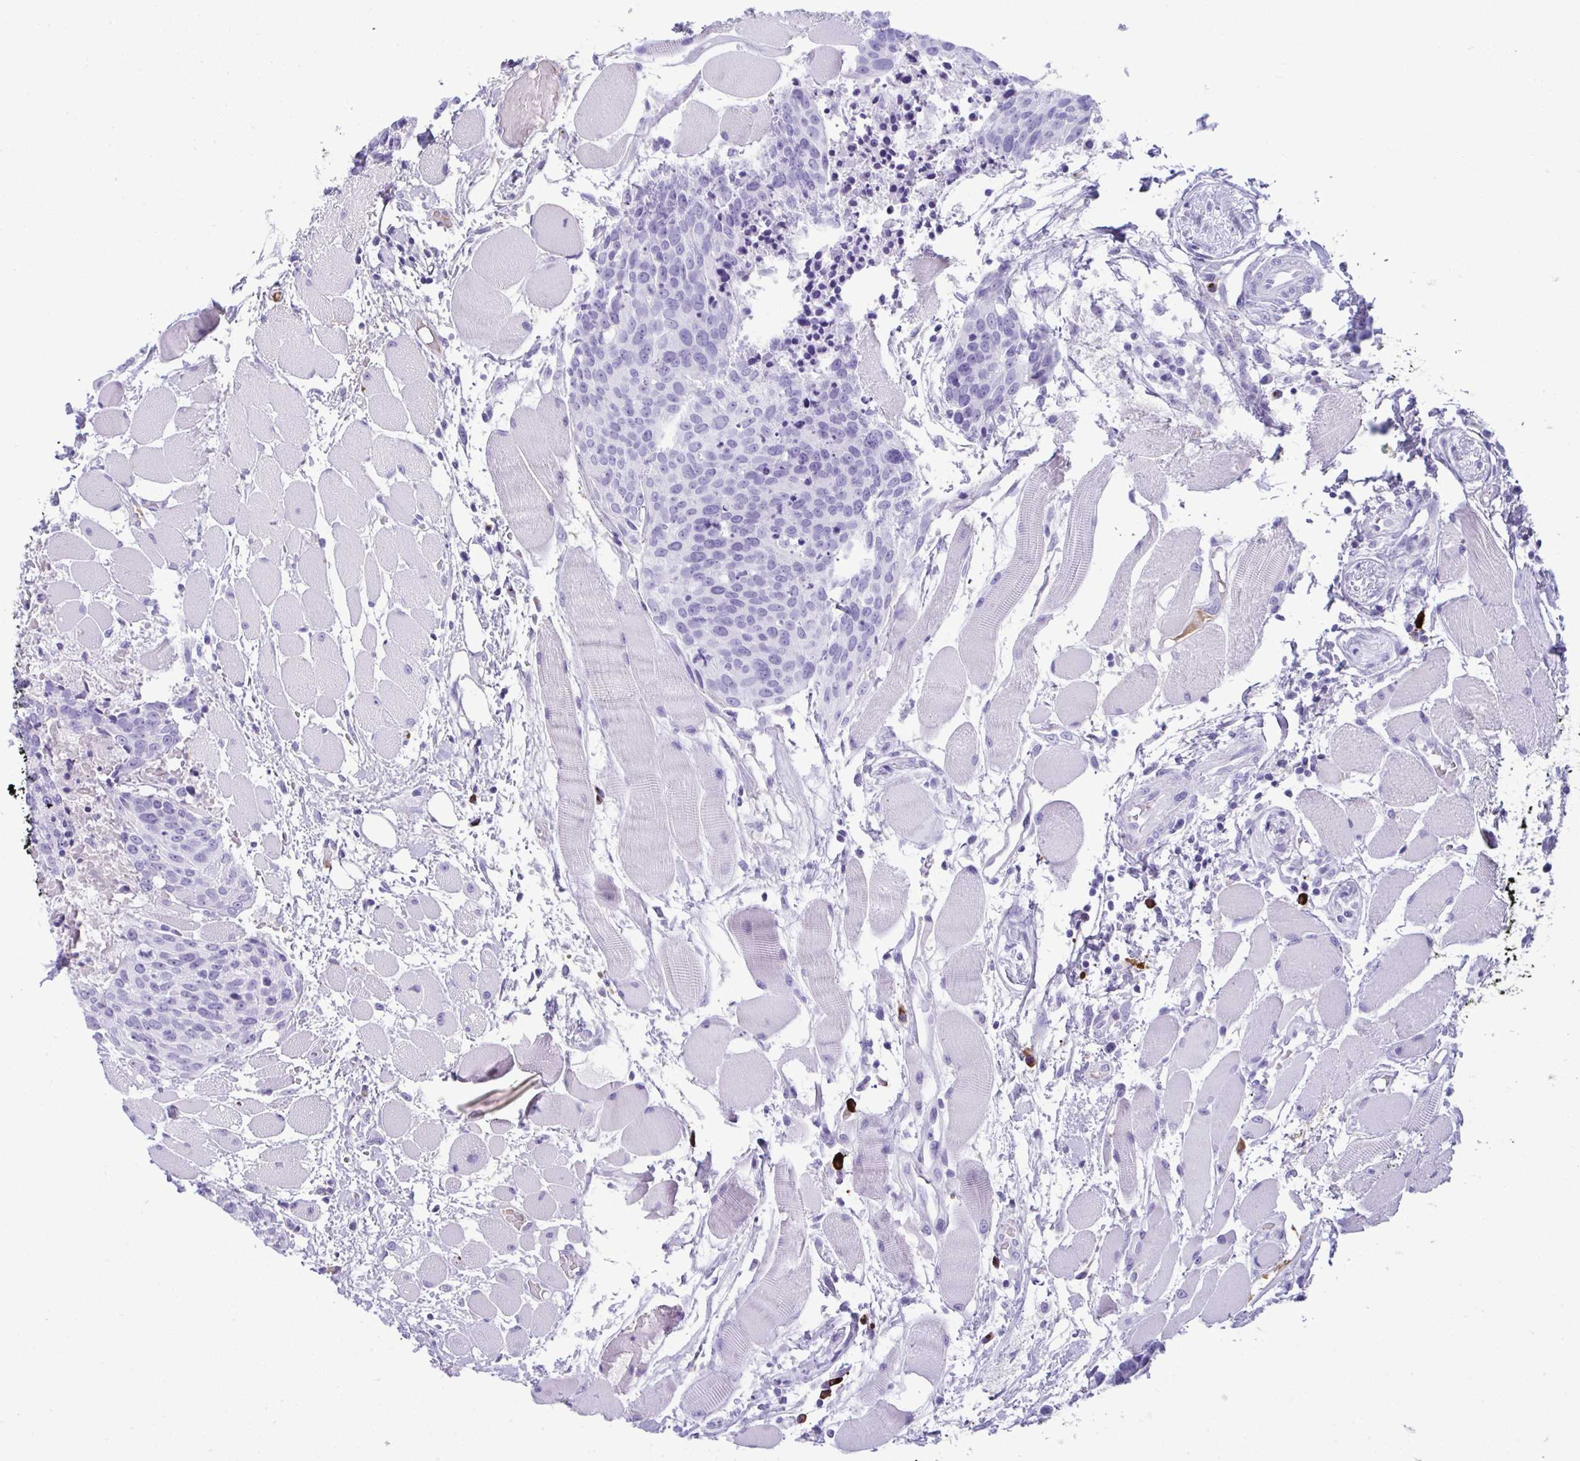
{"staining": {"intensity": "negative", "quantity": "none", "location": "none"}, "tissue": "head and neck cancer", "cell_type": "Tumor cells", "image_type": "cancer", "snomed": [{"axis": "morphology", "description": "Squamous cell carcinoma, NOS"}, {"axis": "topography", "description": "Oral tissue"}, {"axis": "topography", "description": "Head-Neck"}], "caption": "Head and neck cancer (squamous cell carcinoma) stained for a protein using IHC demonstrates no positivity tumor cells.", "gene": "JCHAIN", "patient": {"sex": "male", "age": 64}}